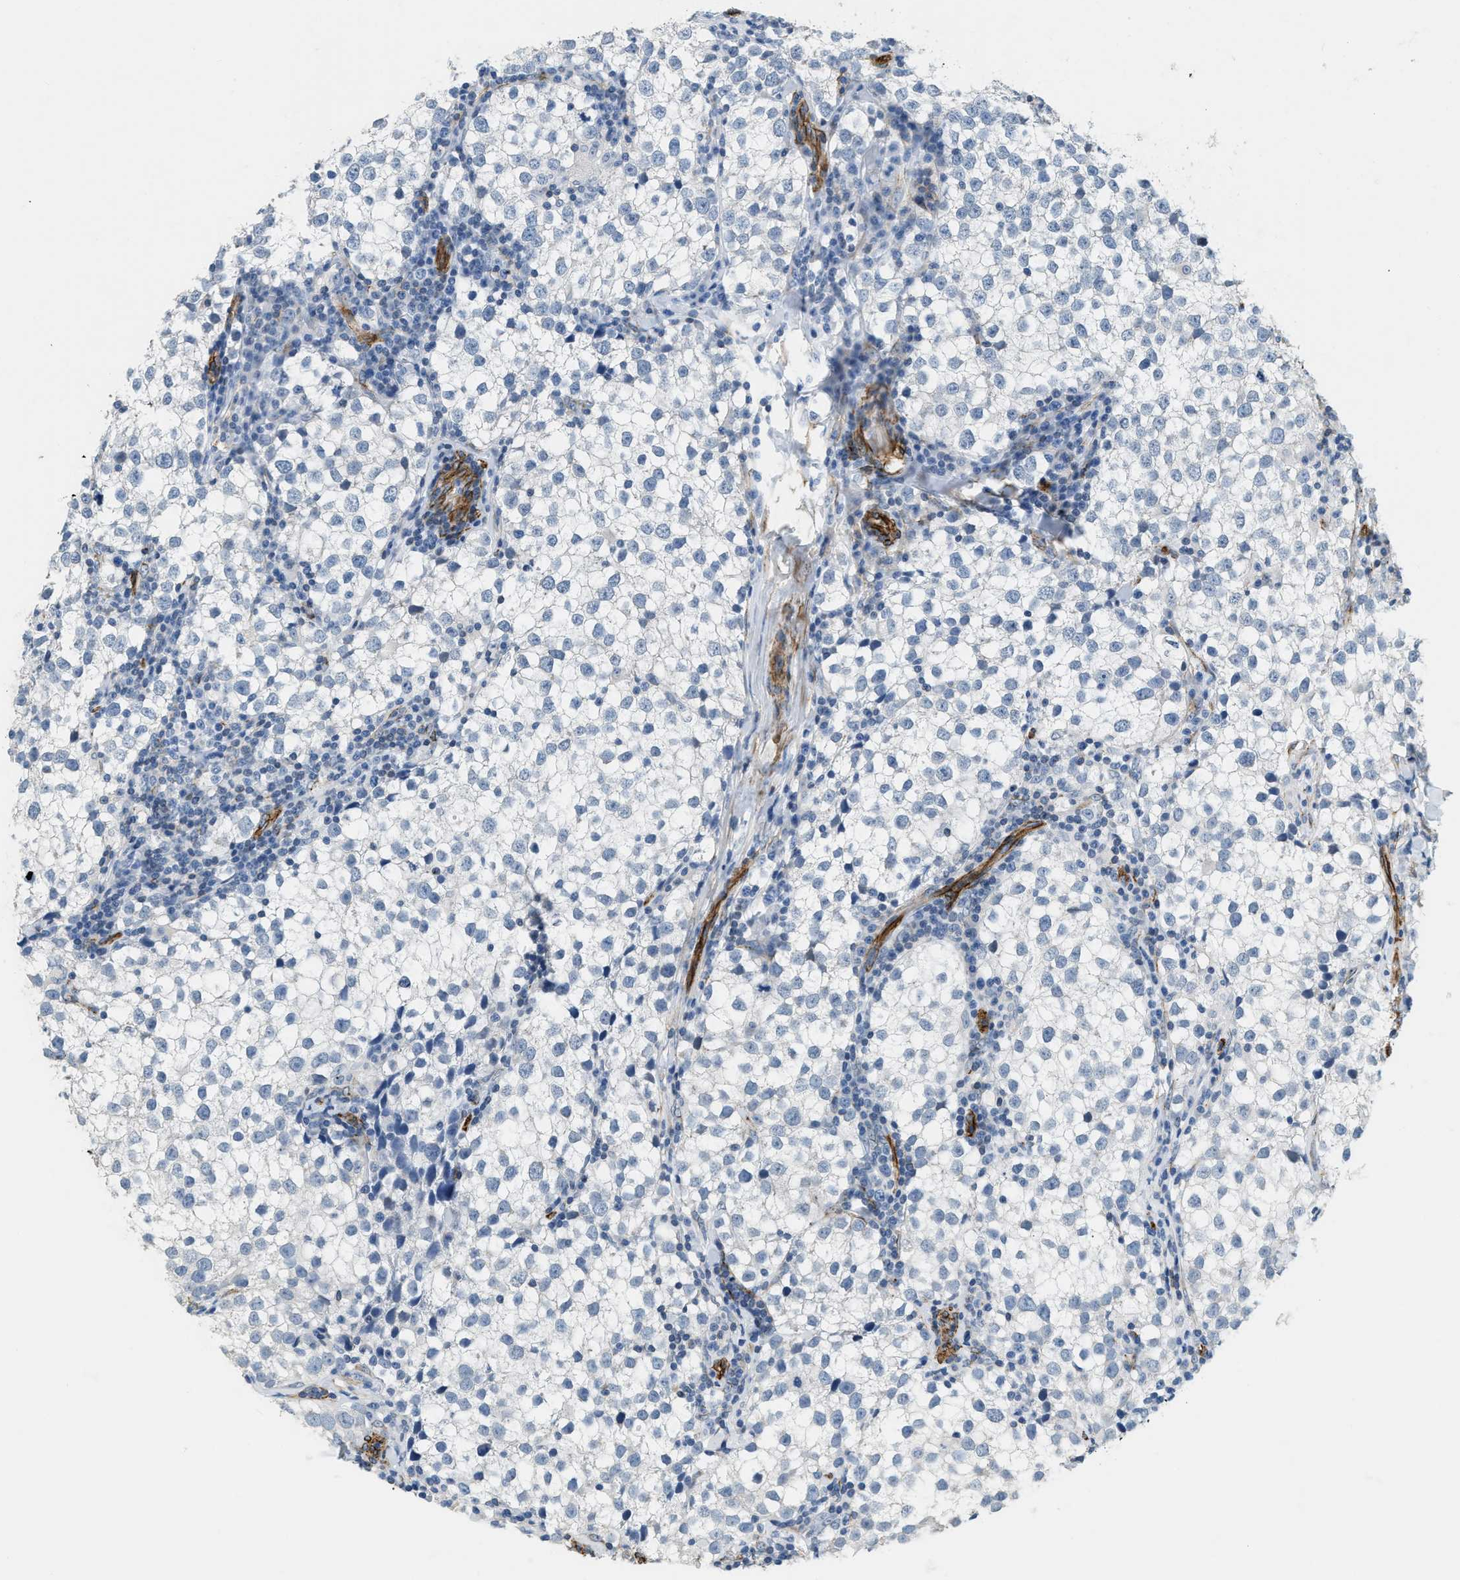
{"staining": {"intensity": "negative", "quantity": "none", "location": "none"}, "tissue": "testis cancer", "cell_type": "Tumor cells", "image_type": "cancer", "snomed": [{"axis": "morphology", "description": "Seminoma, NOS"}, {"axis": "morphology", "description": "Carcinoma, Embryonal, NOS"}, {"axis": "topography", "description": "Testis"}], "caption": "Testis cancer (seminoma) was stained to show a protein in brown. There is no significant expression in tumor cells.", "gene": "TMEM43", "patient": {"sex": "male", "age": 36}}